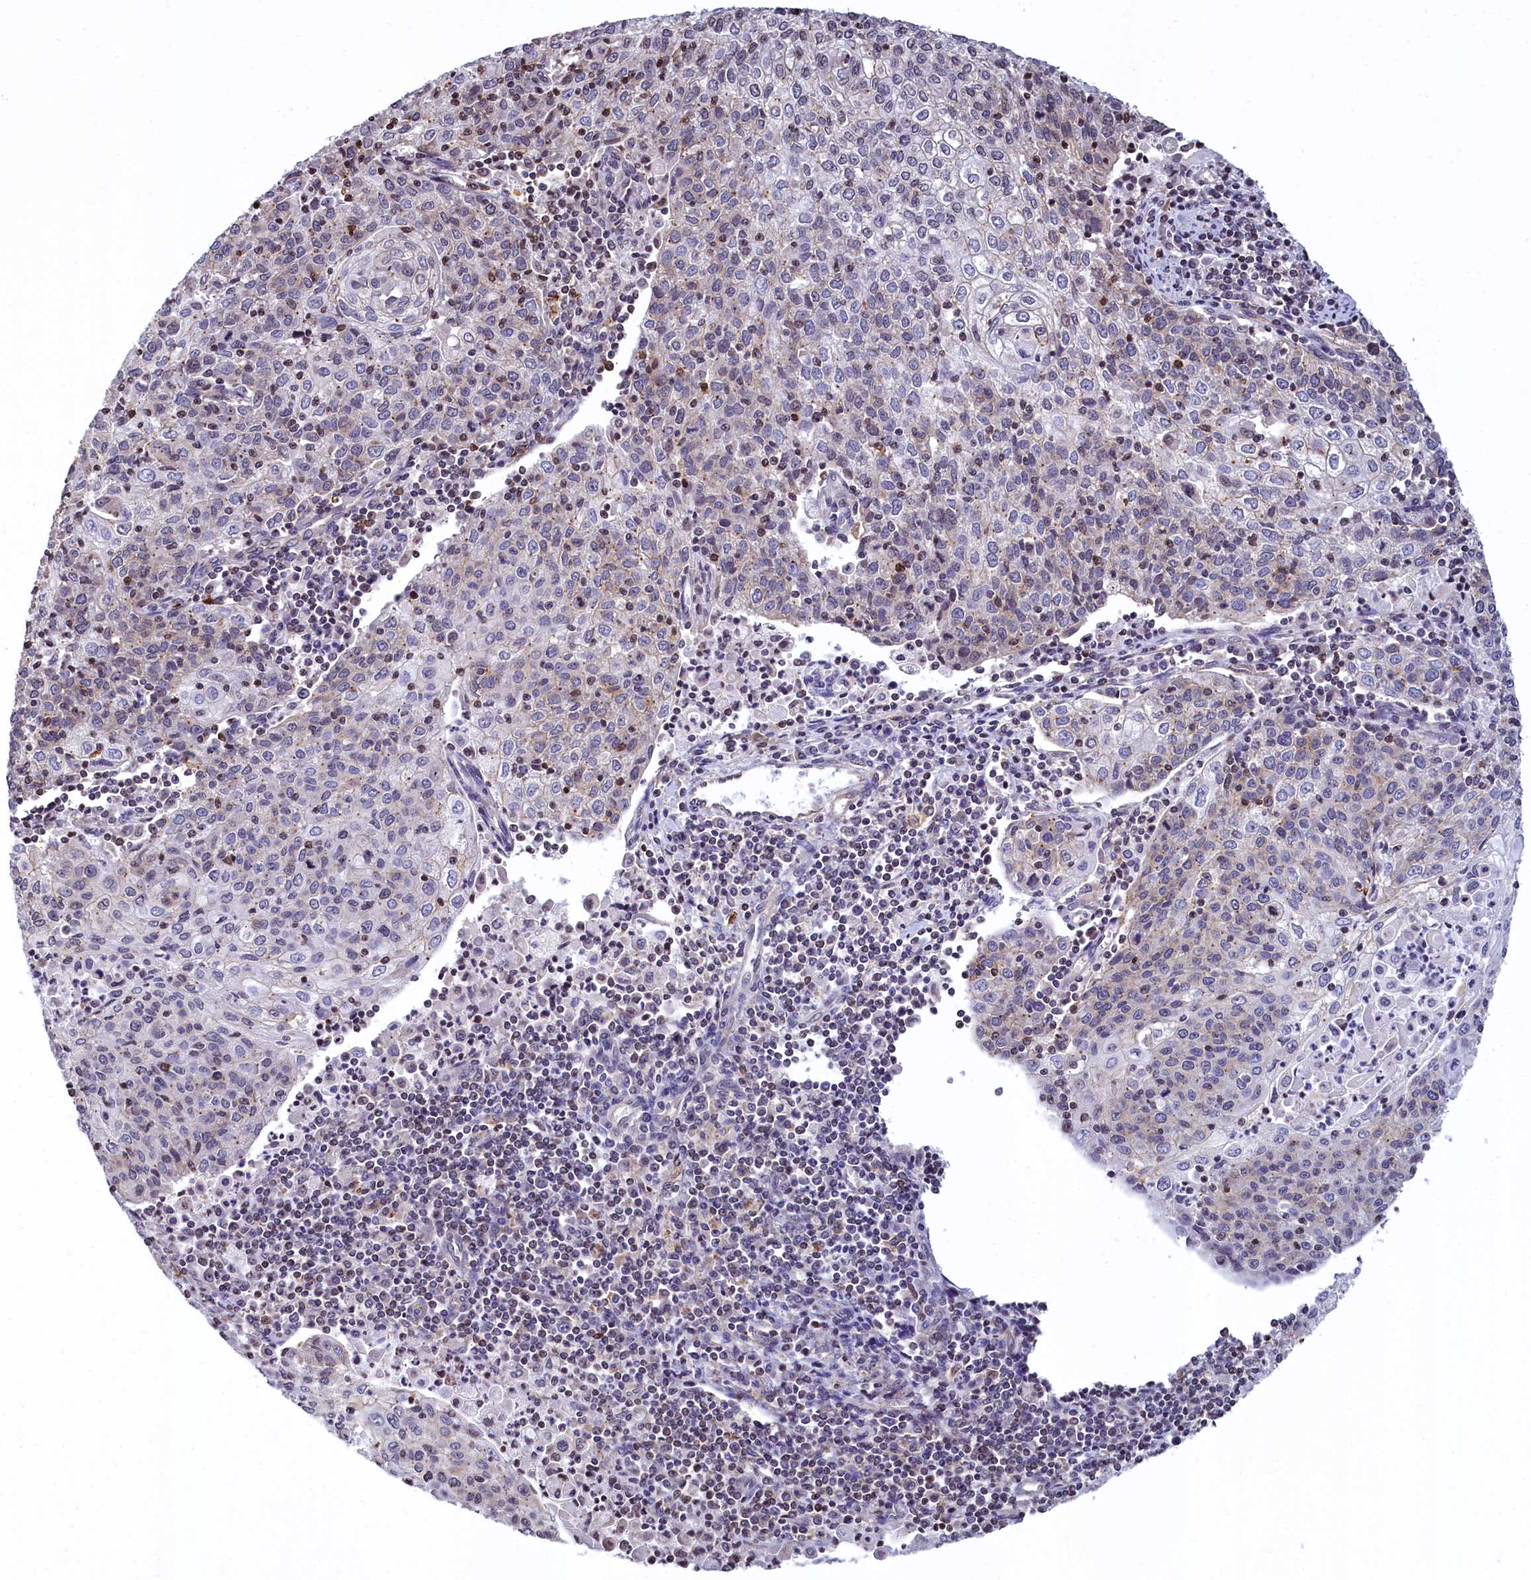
{"staining": {"intensity": "negative", "quantity": "none", "location": "none"}, "tissue": "cervical cancer", "cell_type": "Tumor cells", "image_type": "cancer", "snomed": [{"axis": "morphology", "description": "Squamous cell carcinoma, NOS"}, {"axis": "topography", "description": "Cervix"}], "caption": "IHC of human cervical cancer exhibits no staining in tumor cells.", "gene": "ZNF2", "patient": {"sex": "female", "age": 48}}